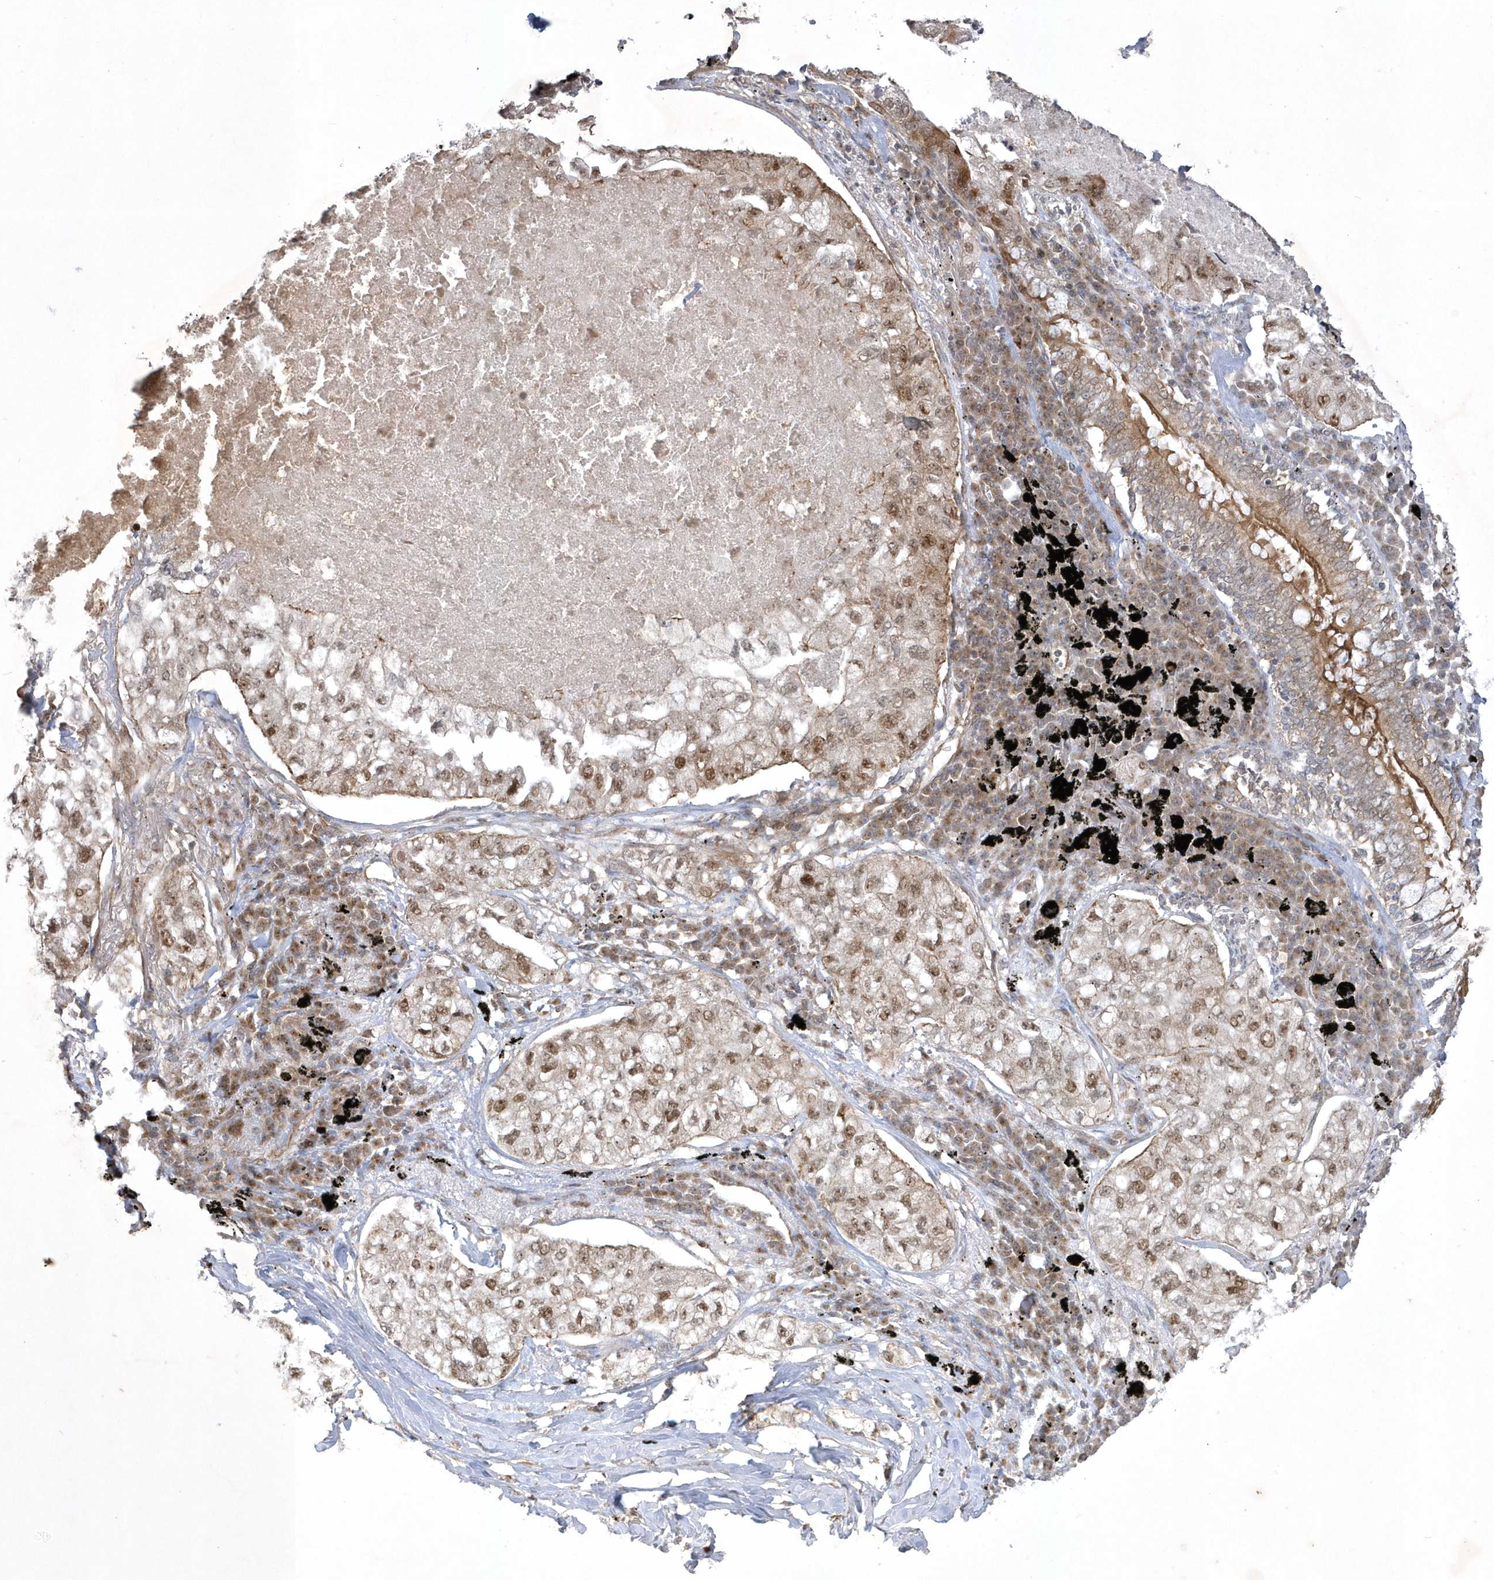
{"staining": {"intensity": "moderate", "quantity": ">75%", "location": "cytoplasmic/membranous"}, "tissue": "lung cancer", "cell_type": "Tumor cells", "image_type": "cancer", "snomed": [{"axis": "morphology", "description": "Adenocarcinoma, NOS"}, {"axis": "topography", "description": "Lung"}], "caption": "Immunohistochemistry (DAB) staining of lung adenocarcinoma reveals moderate cytoplasmic/membranous protein expression in approximately >75% of tumor cells.", "gene": "NAF1", "patient": {"sex": "male", "age": 65}}